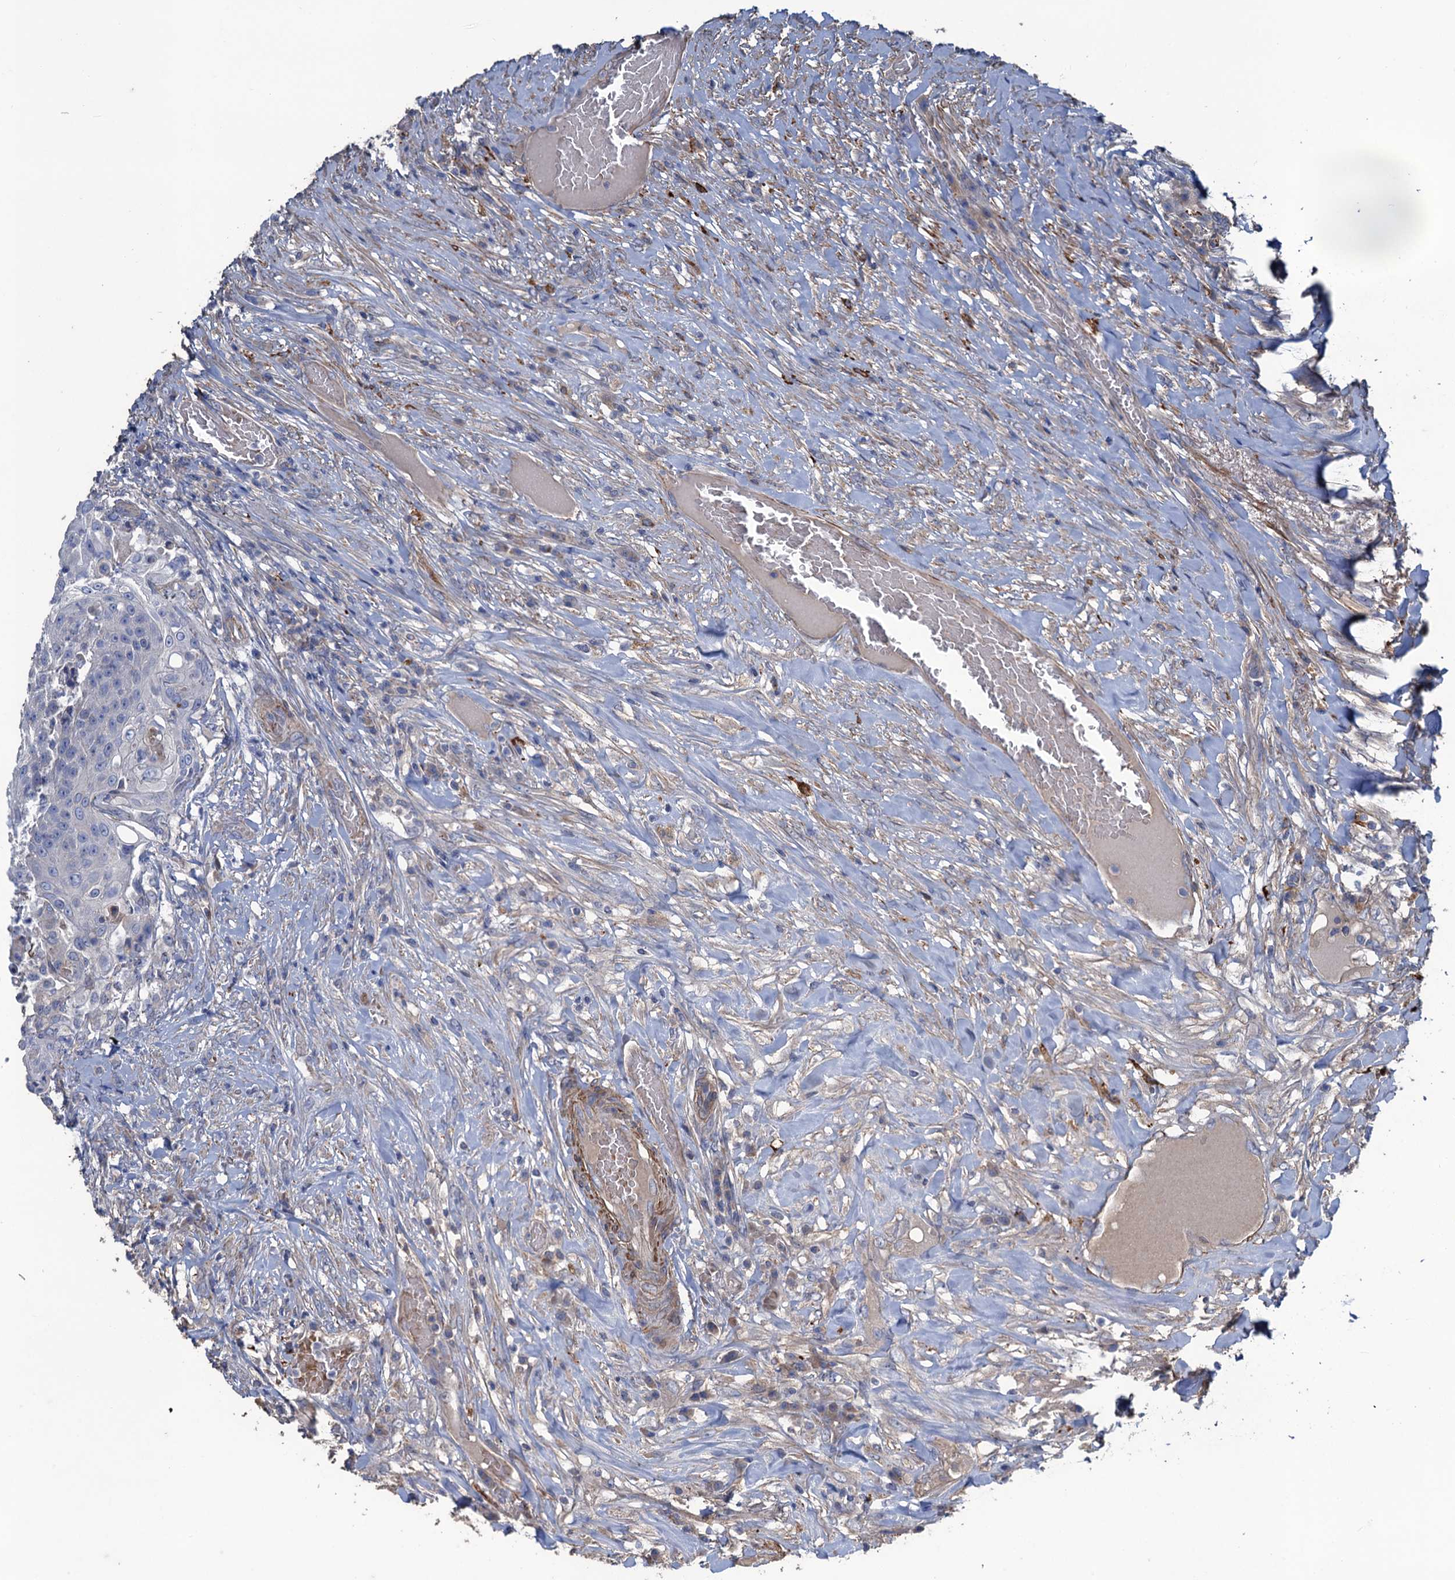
{"staining": {"intensity": "negative", "quantity": "none", "location": "none"}, "tissue": "urothelial cancer", "cell_type": "Tumor cells", "image_type": "cancer", "snomed": [{"axis": "morphology", "description": "Urothelial carcinoma, High grade"}, {"axis": "topography", "description": "Urinary bladder"}], "caption": "Tumor cells show no significant expression in high-grade urothelial carcinoma. Nuclei are stained in blue.", "gene": "SMCO3", "patient": {"sex": "female", "age": 63}}